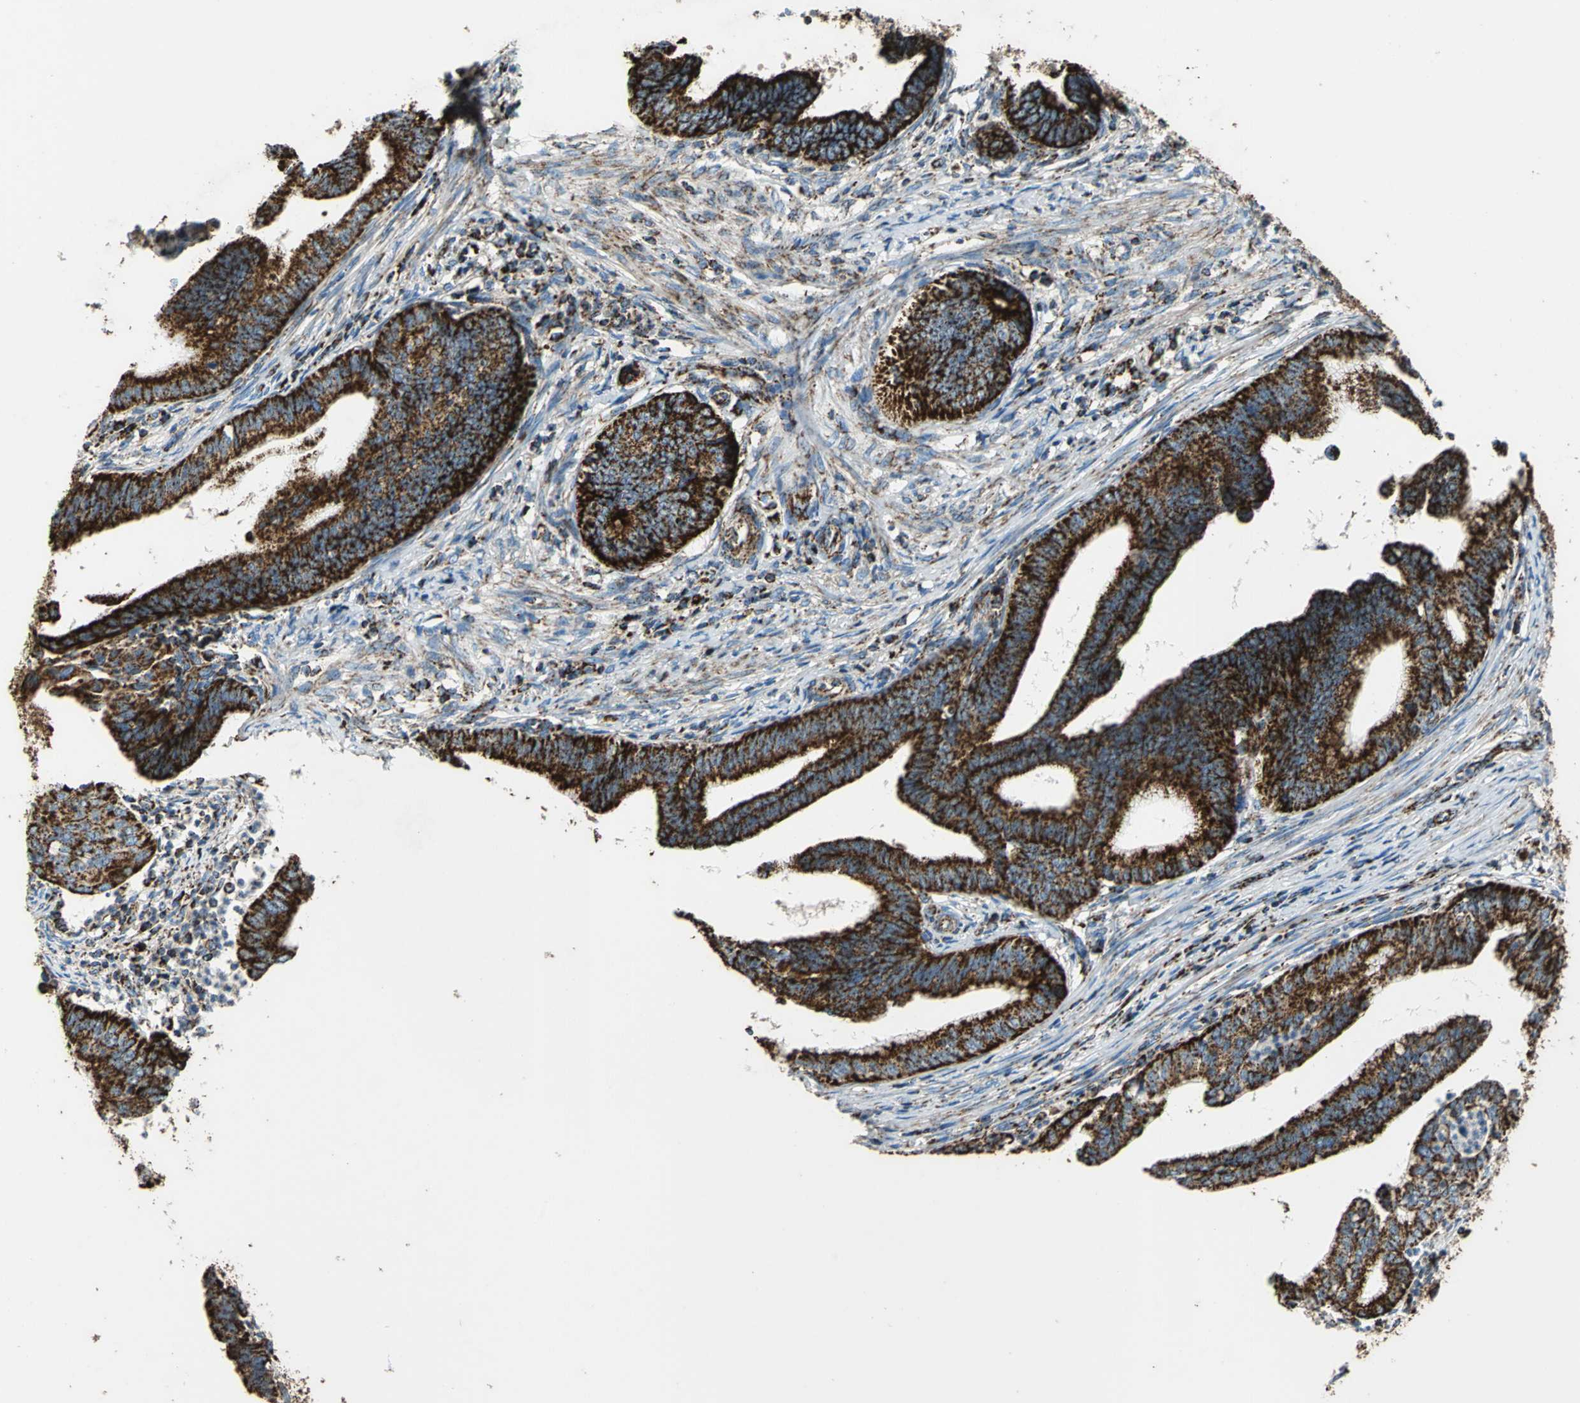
{"staining": {"intensity": "strong", "quantity": ">75%", "location": "cytoplasmic/membranous"}, "tissue": "cervical cancer", "cell_type": "Tumor cells", "image_type": "cancer", "snomed": [{"axis": "morphology", "description": "Adenocarcinoma, NOS"}, {"axis": "topography", "description": "Cervix"}], "caption": "Immunohistochemical staining of cervical adenocarcinoma reveals high levels of strong cytoplasmic/membranous protein positivity in about >75% of tumor cells.", "gene": "ECH1", "patient": {"sex": "female", "age": 36}}